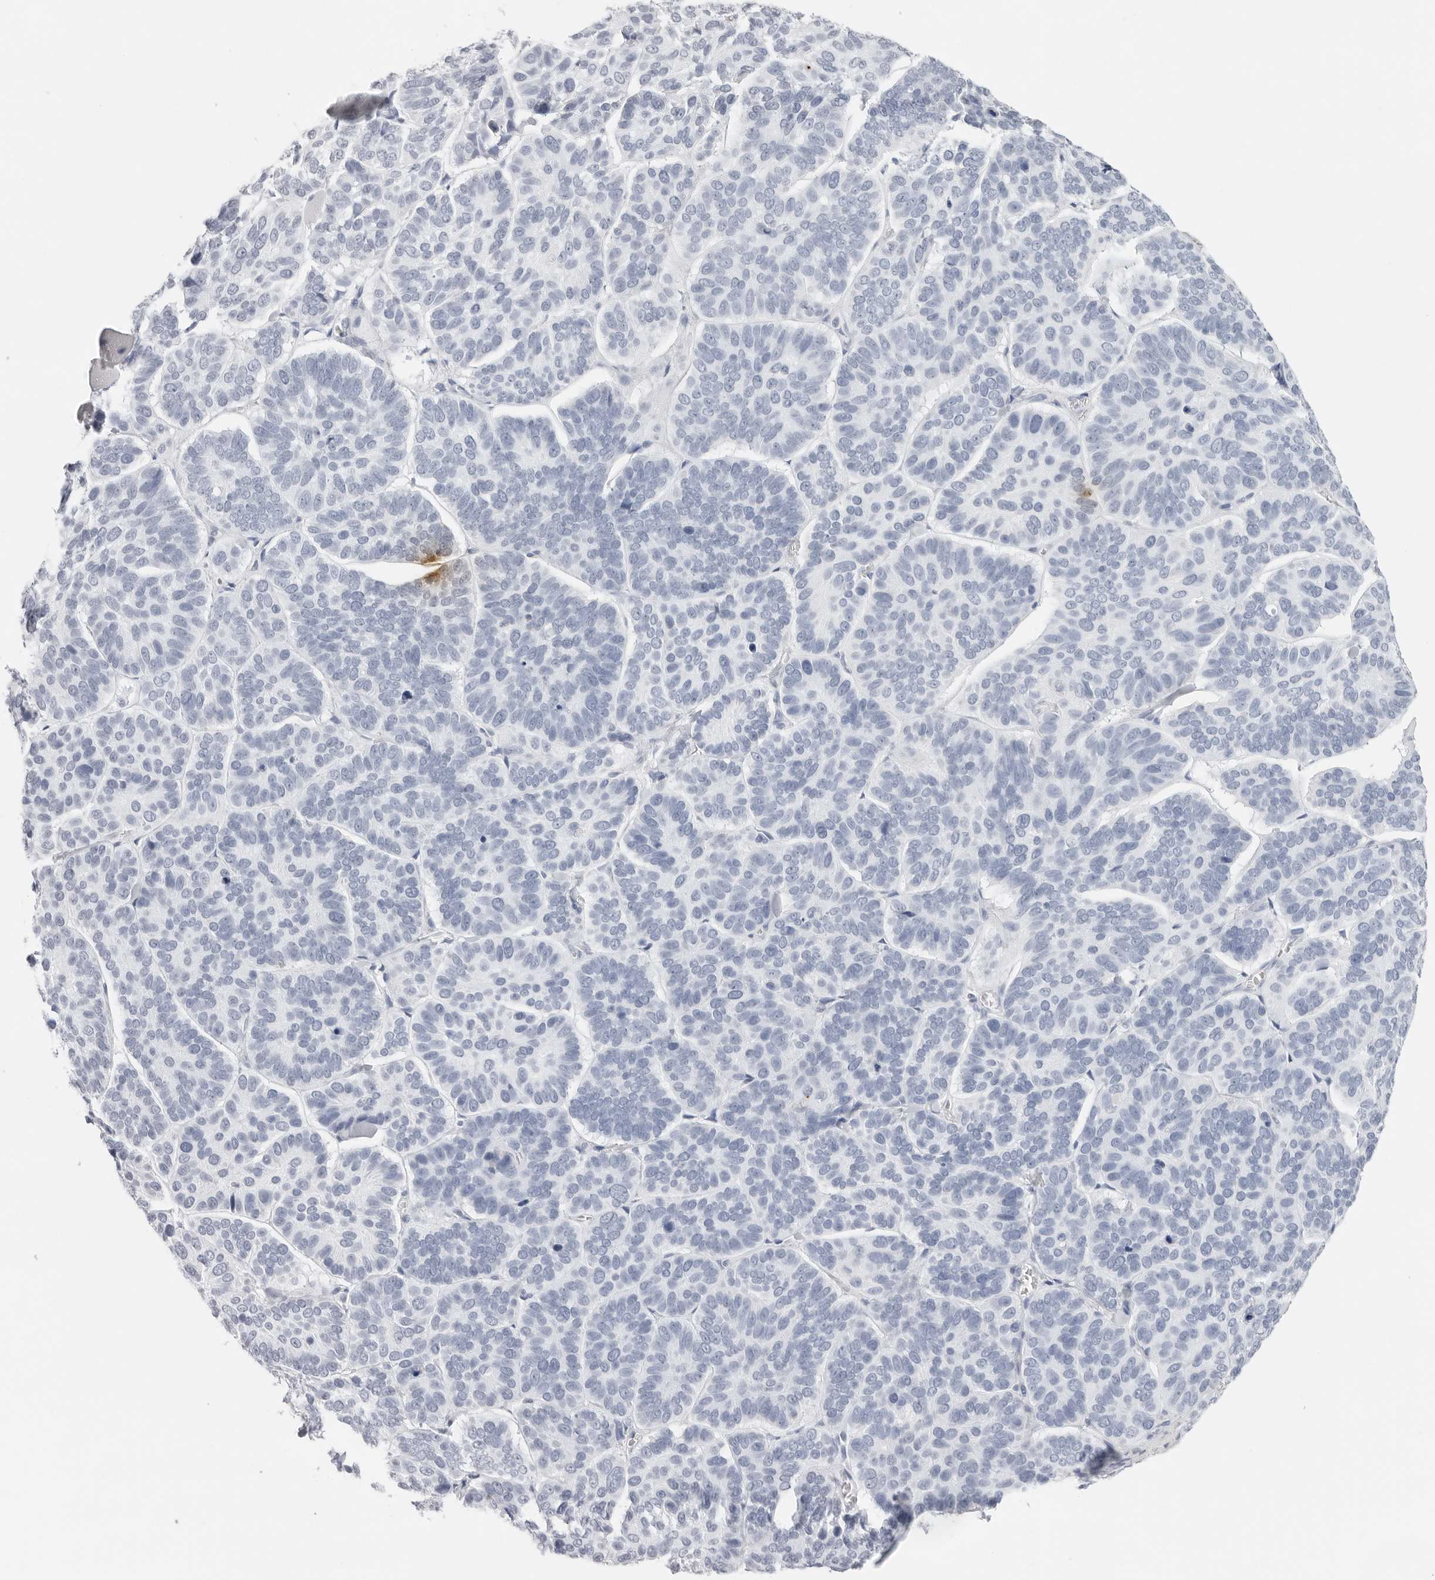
{"staining": {"intensity": "negative", "quantity": "none", "location": "none"}, "tissue": "skin cancer", "cell_type": "Tumor cells", "image_type": "cancer", "snomed": [{"axis": "morphology", "description": "Basal cell carcinoma"}, {"axis": "topography", "description": "Skin"}], "caption": "A photomicrograph of skin basal cell carcinoma stained for a protein reveals no brown staining in tumor cells. (Immunohistochemistry, brightfield microscopy, high magnification).", "gene": "CST5", "patient": {"sex": "male", "age": 62}}